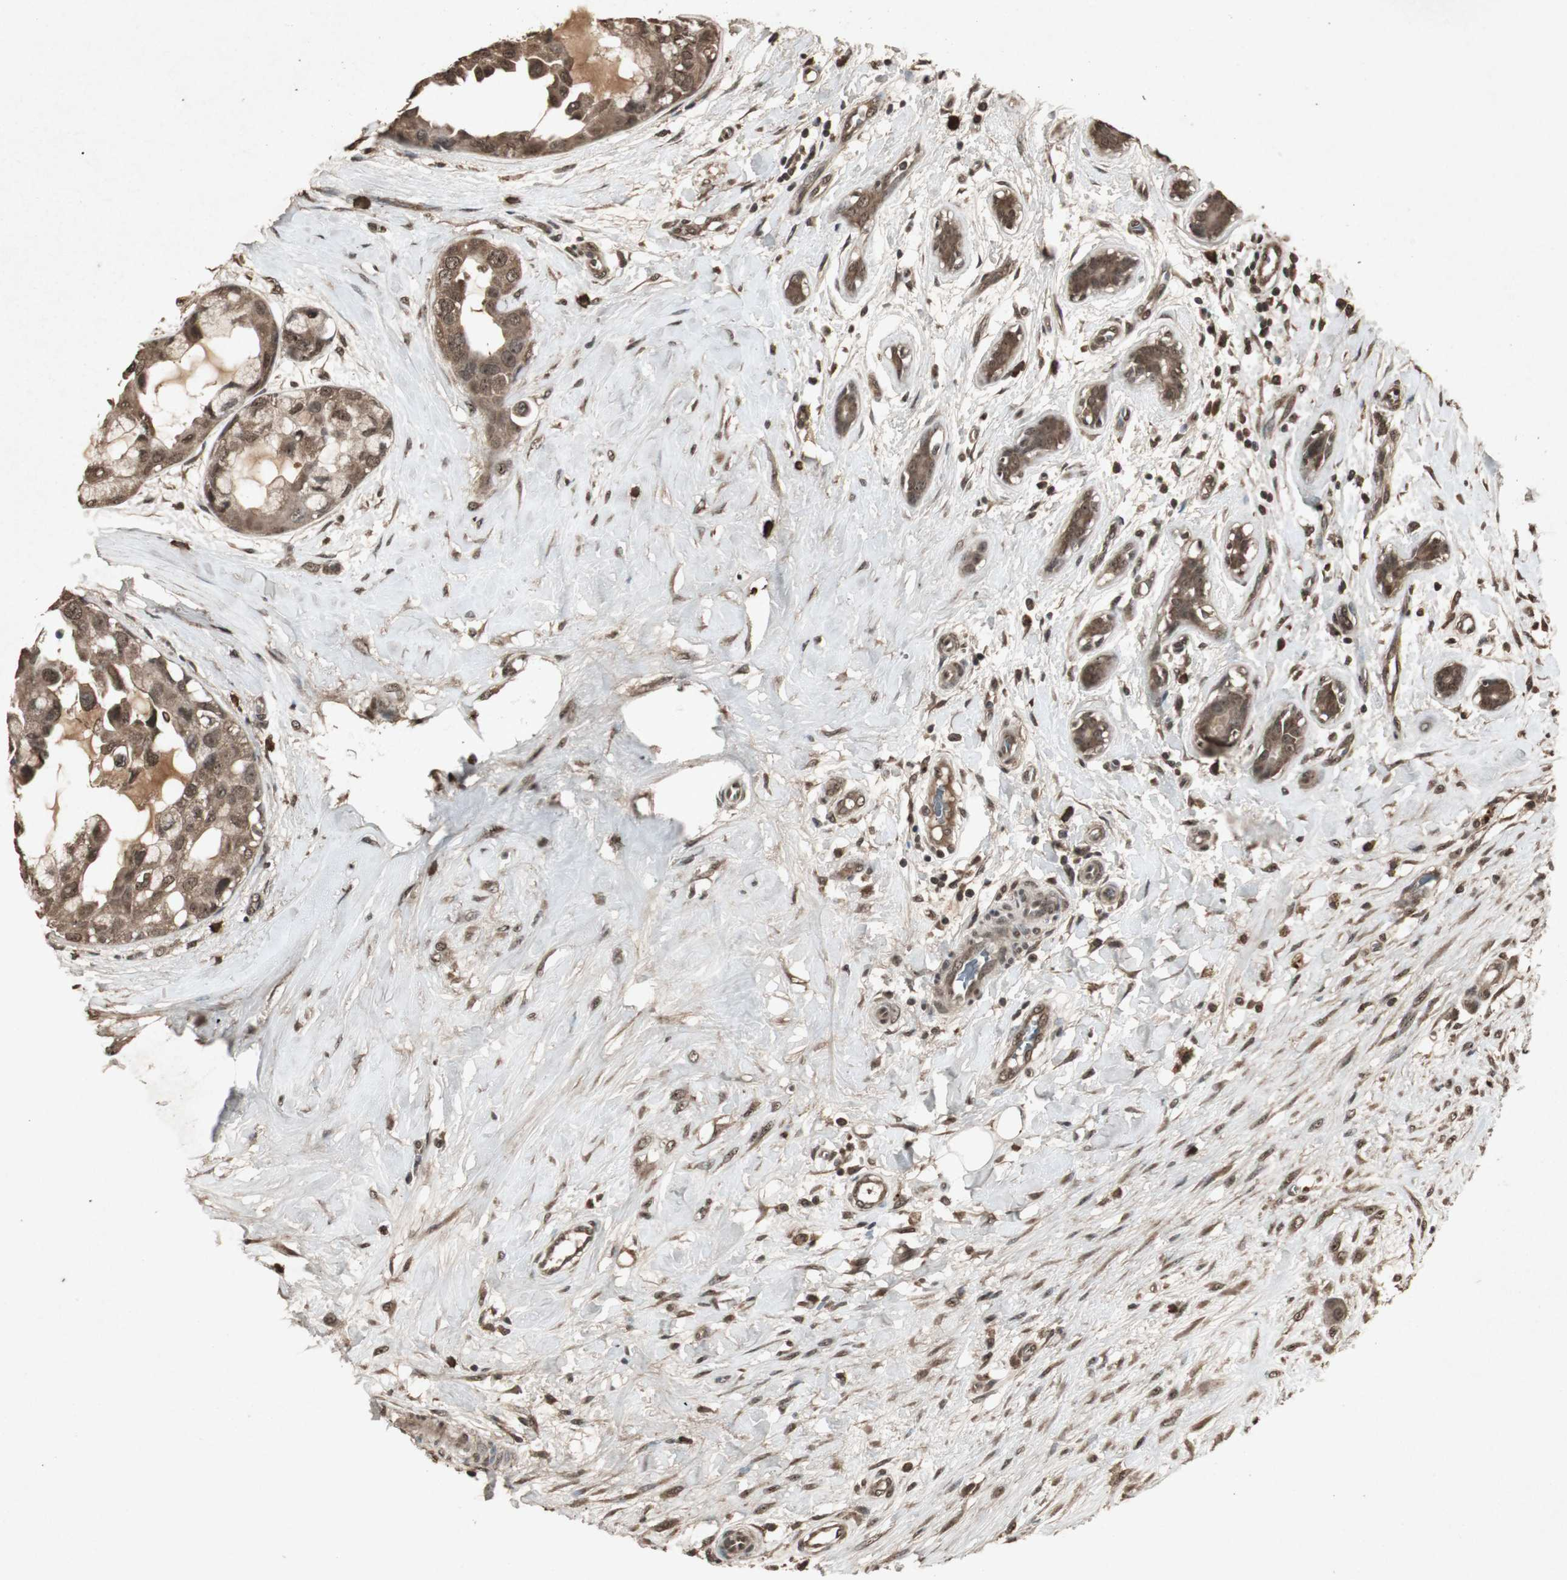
{"staining": {"intensity": "strong", "quantity": ">75%", "location": "cytoplasmic/membranous,nuclear"}, "tissue": "breast cancer", "cell_type": "Tumor cells", "image_type": "cancer", "snomed": [{"axis": "morphology", "description": "Duct carcinoma"}, {"axis": "topography", "description": "Breast"}], "caption": "Brown immunohistochemical staining in human breast cancer (intraductal carcinoma) shows strong cytoplasmic/membranous and nuclear expression in approximately >75% of tumor cells.", "gene": "EMX1", "patient": {"sex": "female", "age": 40}}